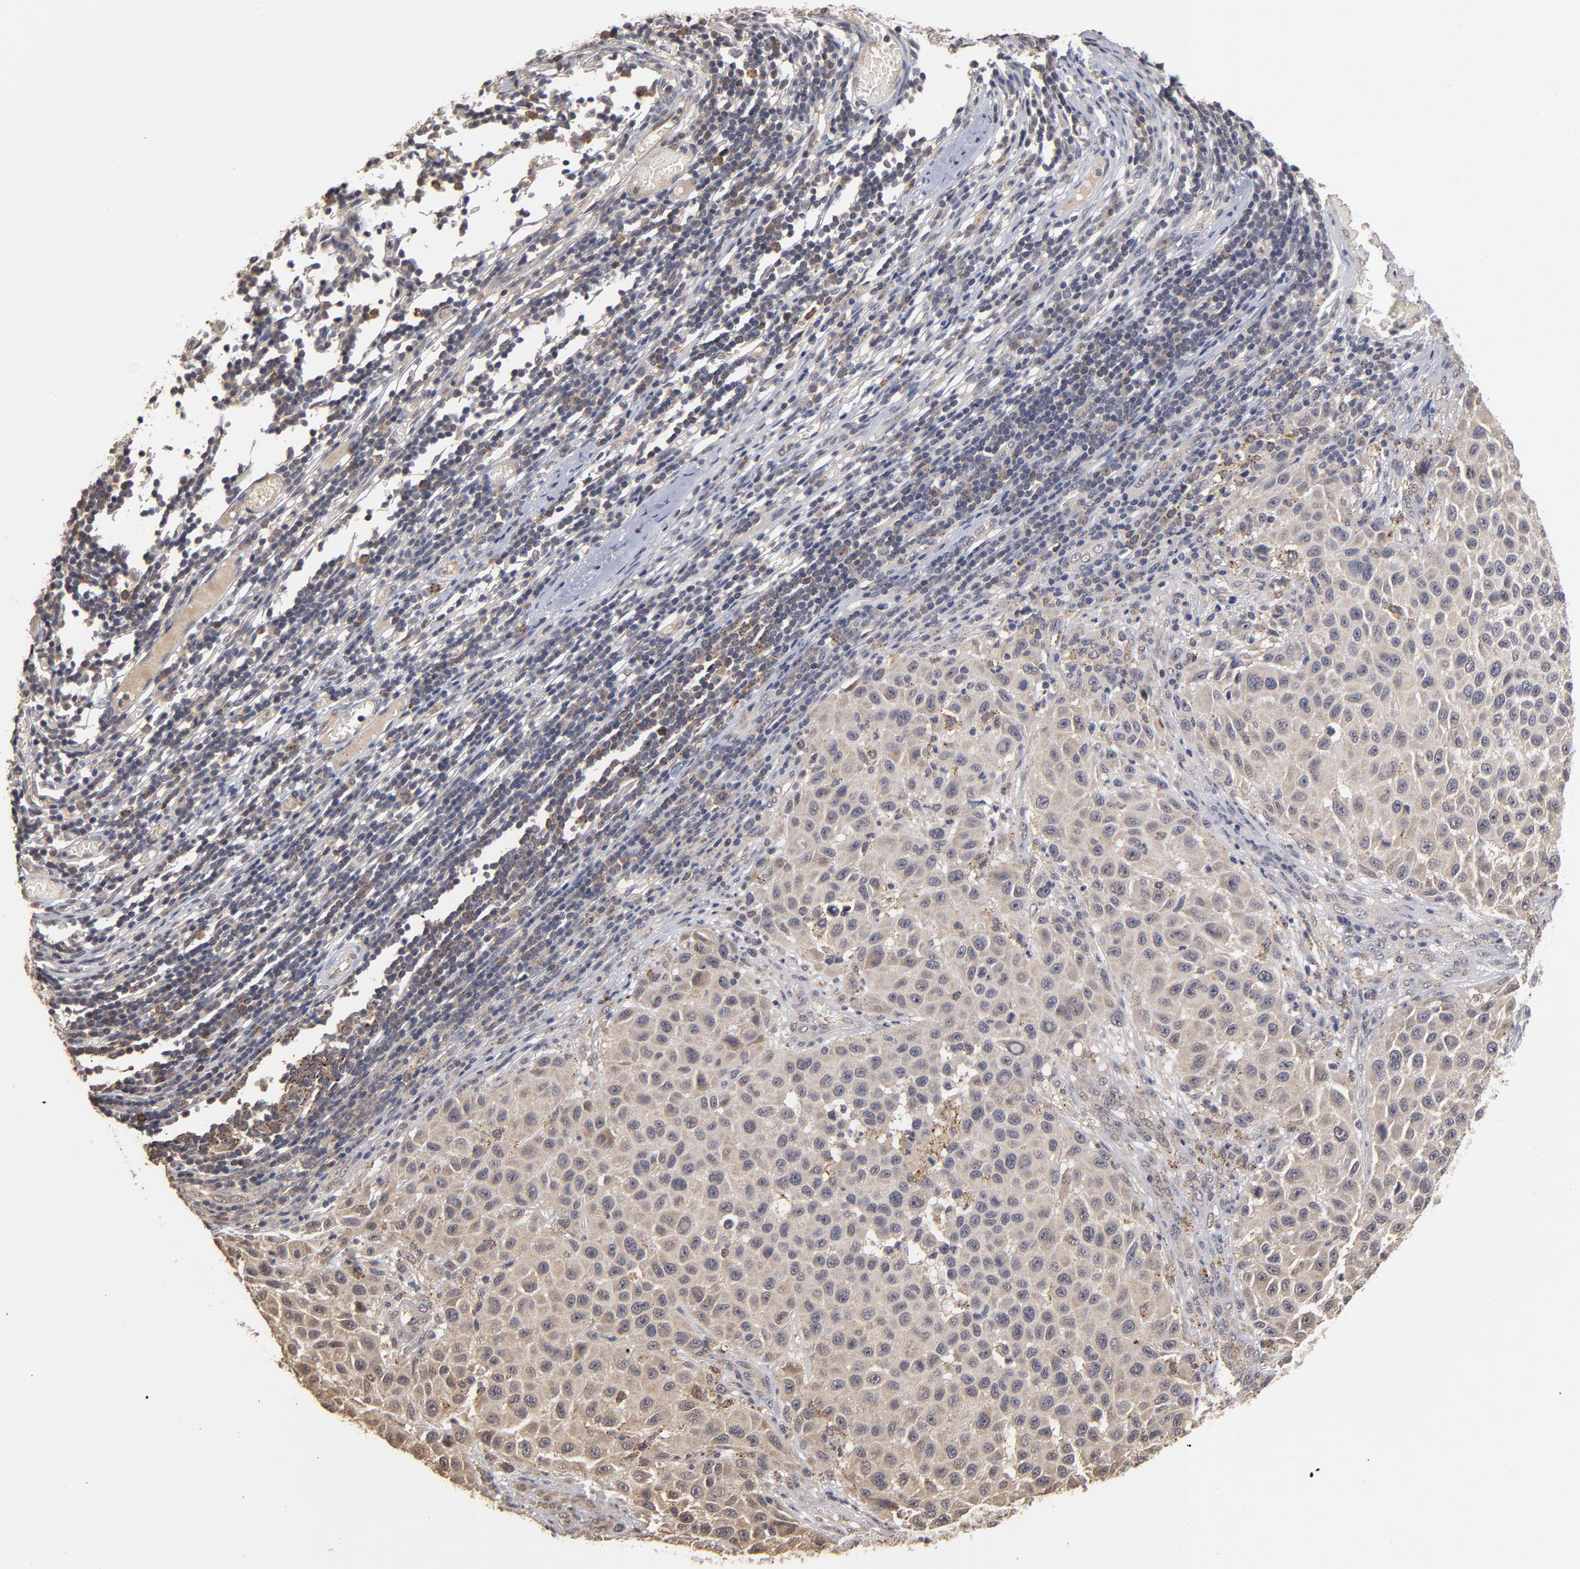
{"staining": {"intensity": "weak", "quantity": "<25%", "location": "cytoplasmic/membranous"}, "tissue": "melanoma", "cell_type": "Tumor cells", "image_type": "cancer", "snomed": [{"axis": "morphology", "description": "Malignant melanoma, Metastatic site"}, {"axis": "topography", "description": "Lymph node"}], "caption": "DAB (3,3'-diaminobenzidine) immunohistochemical staining of human malignant melanoma (metastatic site) displays no significant staining in tumor cells. The staining is performed using DAB (3,3'-diaminobenzidine) brown chromogen with nuclei counter-stained in using hematoxylin.", "gene": "ASB8", "patient": {"sex": "male", "age": 61}}